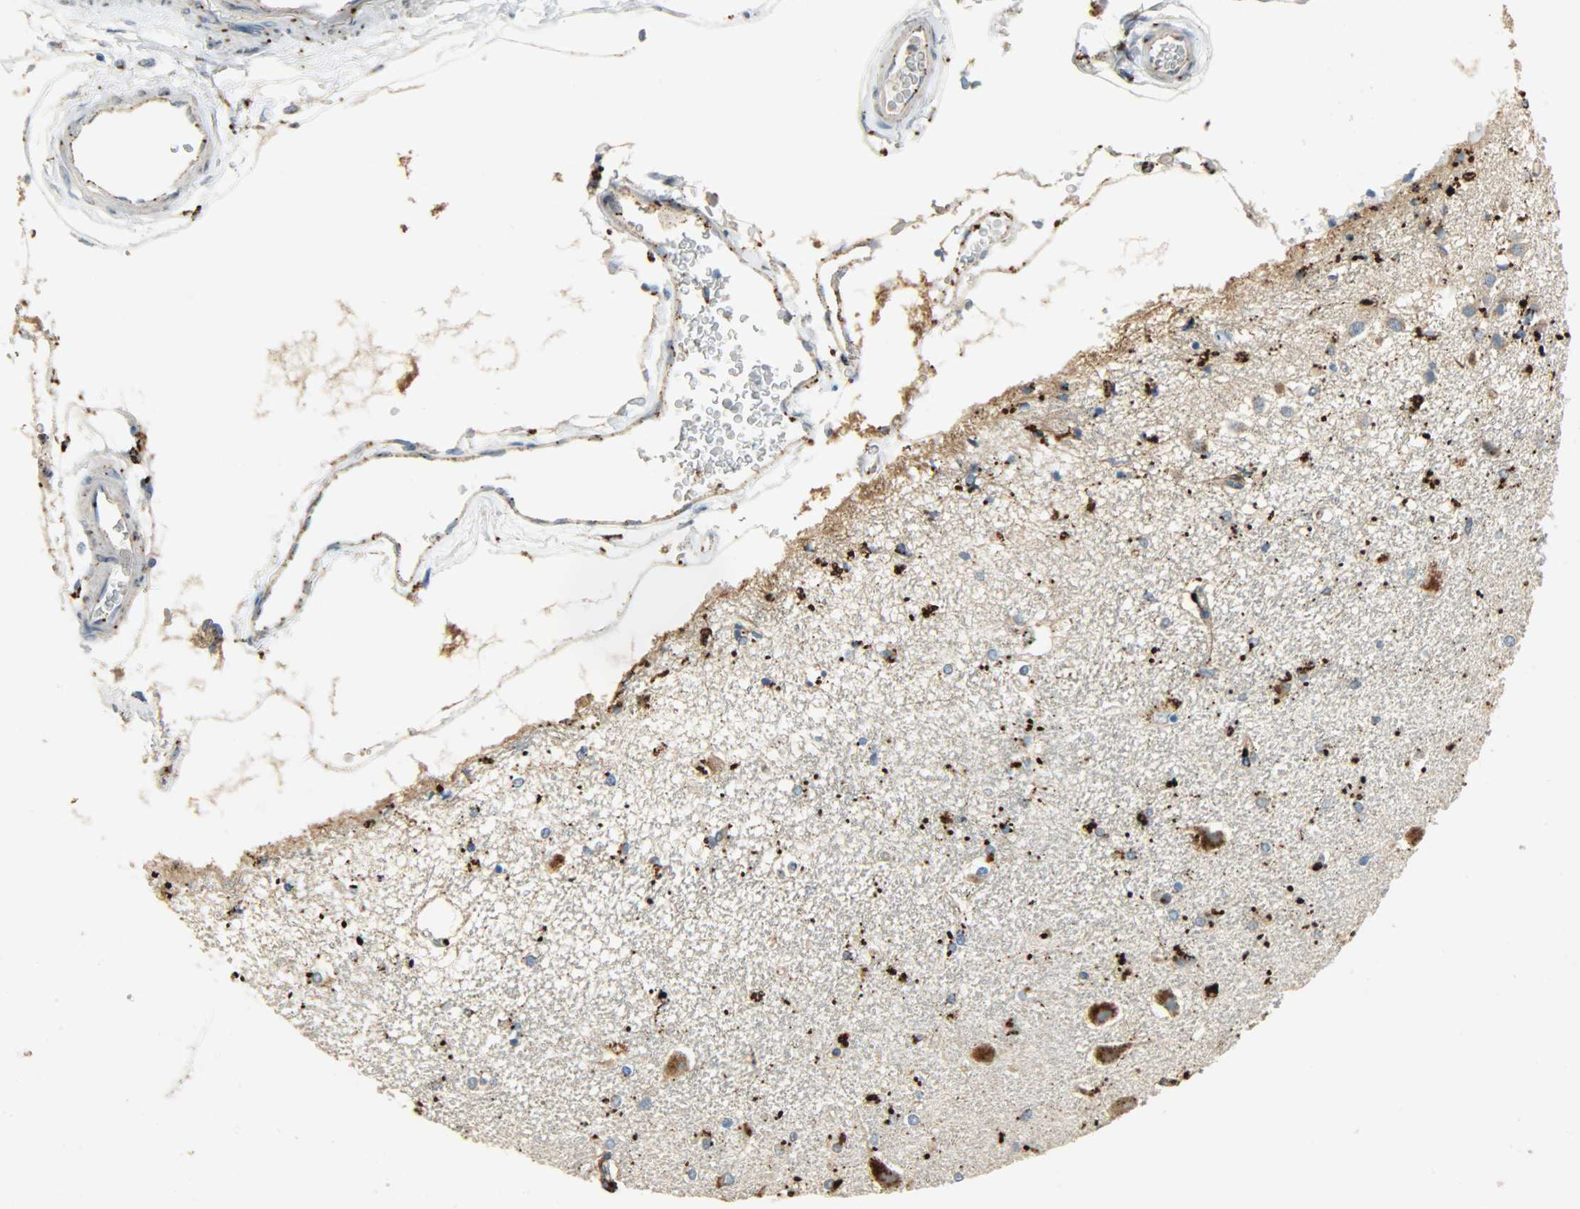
{"staining": {"intensity": "strong", "quantity": "<25%", "location": "cytoplasmic/membranous"}, "tissue": "hippocampus", "cell_type": "Glial cells", "image_type": "normal", "snomed": [{"axis": "morphology", "description": "Normal tissue, NOS"}, {"axis": "topography", "description": "Hippocampus"}], "caption": "Hippocampus stained with DAB immunohistochemistry (IHC) demonstrates medium levels of strong cytoplasmic/membranous staining in approximately <25% of glial cells. The staining was performed using DAB, with brown indicating positive protein expression. Nuclei are stained blue with hematoxylin.", "gene": "ASAH1", "patient": {"sex": "female", "age": 54}}